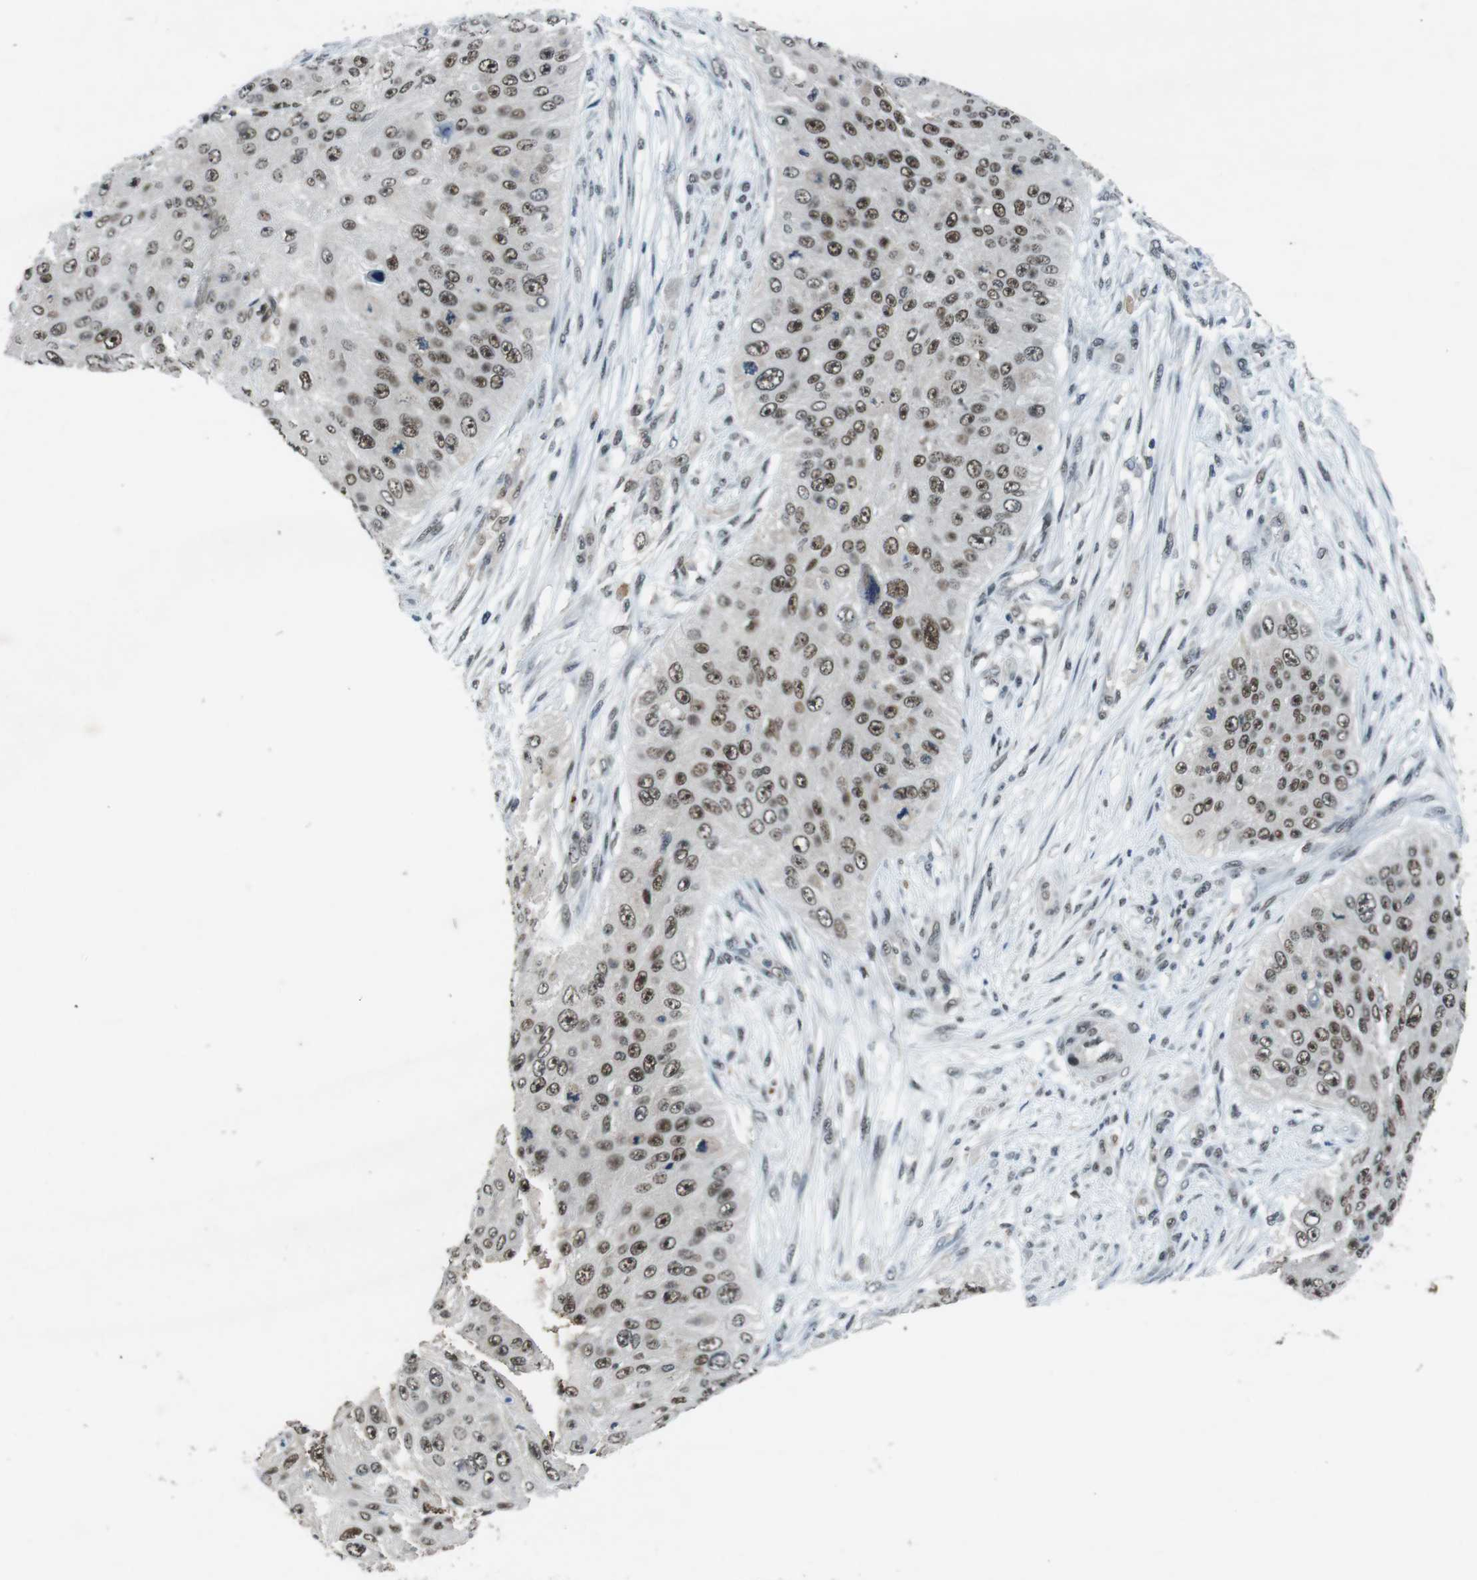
{"staining": {"intensity": "weak", "quantity": ">75%", "location": "nuclear"}, "tissue": "skin cancer", "cell_type": "Tumor cells", "image_type": "cancer", "snomed": [{"axis": "morphology", "description": "Squamous cell carcinoma, NOS"}, {"axis": "topography", "description": "Skin"}], "caption": "About >75% of tumor cells in human skin cancer display weak nuclear protein positivity as visualized by brown immunohistochemical staining.", "gene": "USP7", "patient": {"sex": "female", "age": 80}}